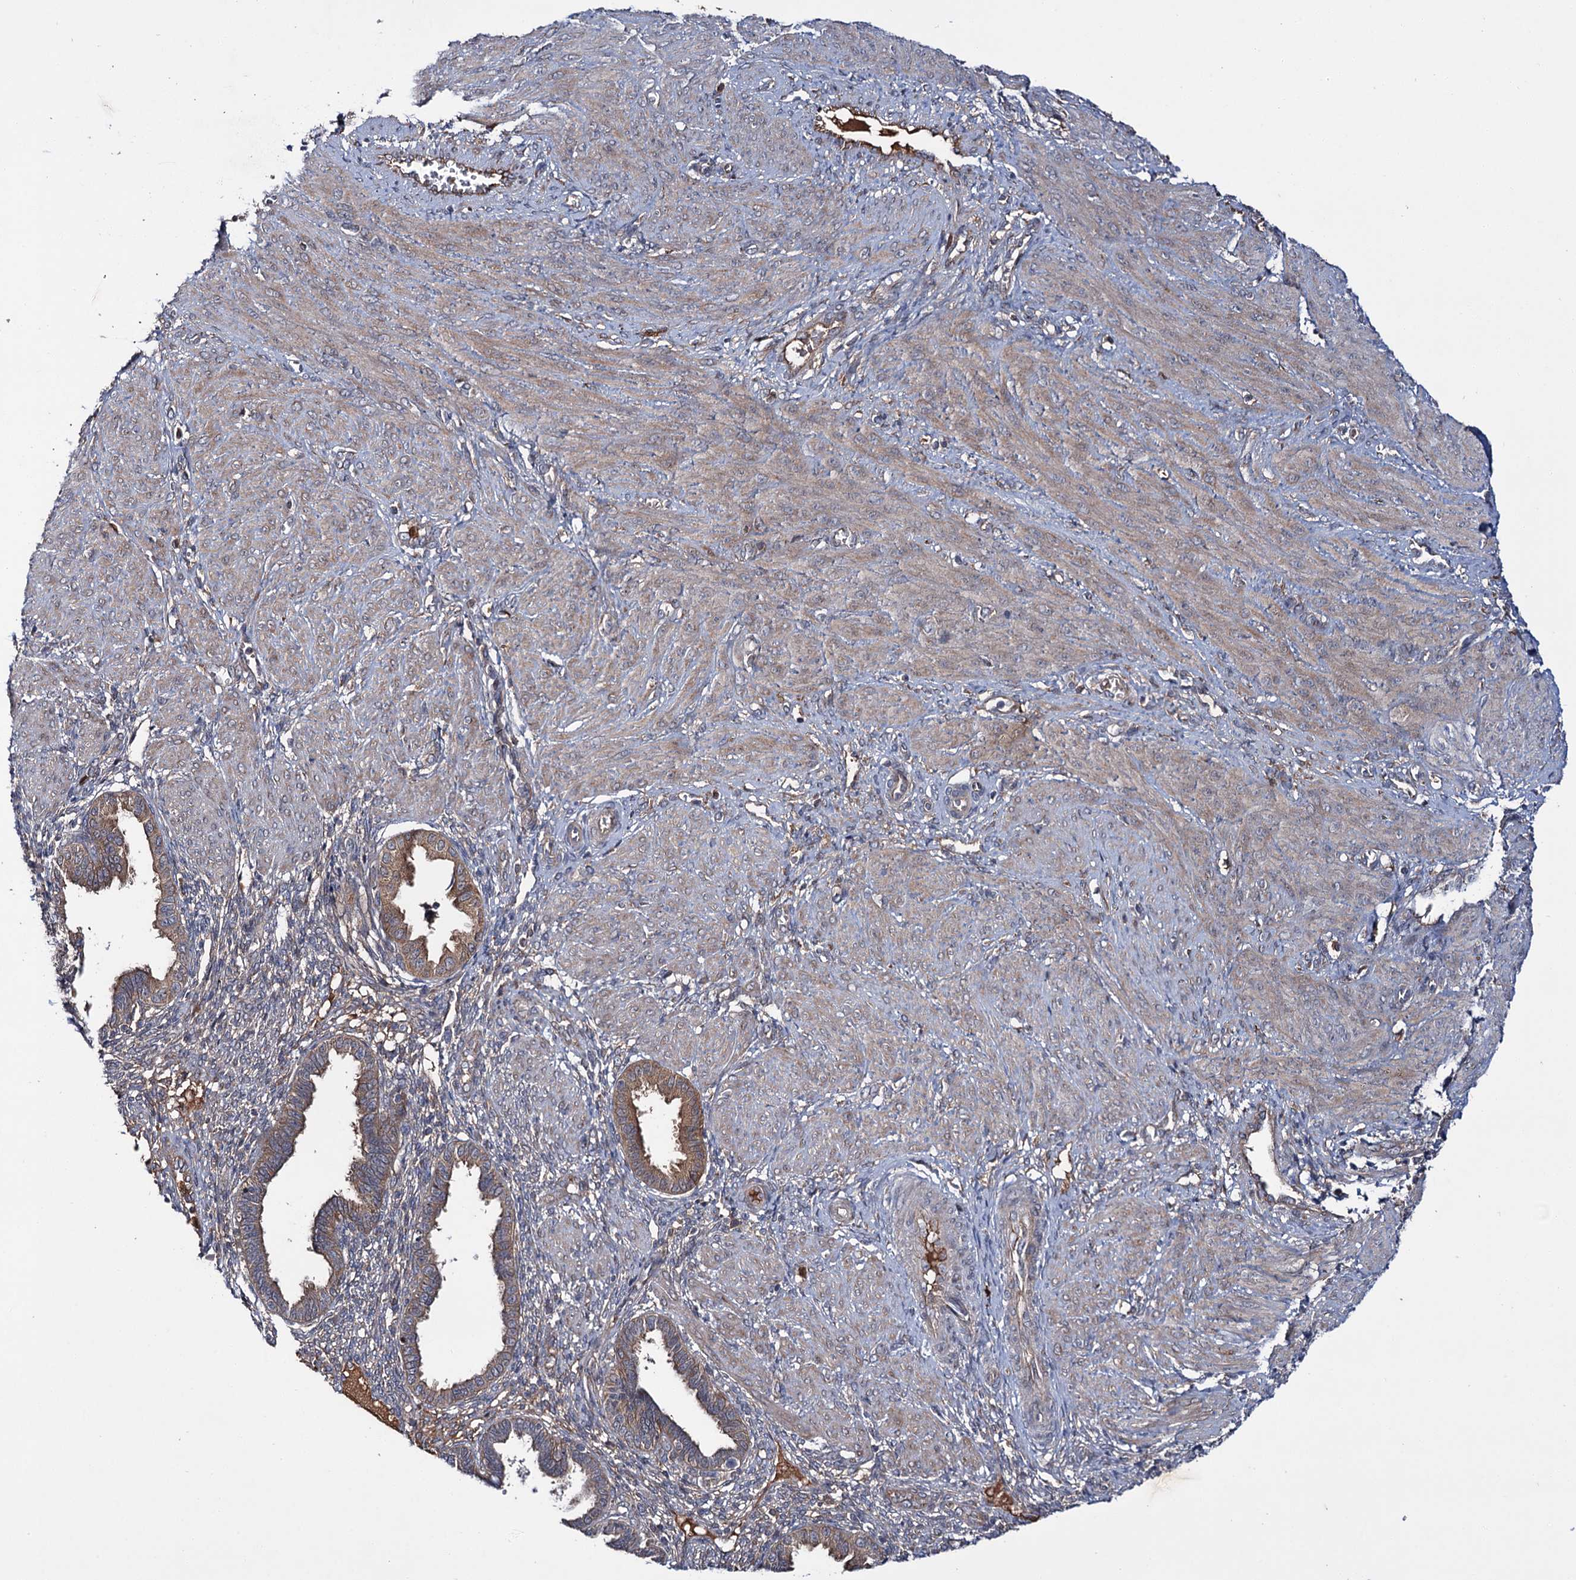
{"staining": {"intensity": "negative", "quantity": "none", "location": "none"}, "tissue": "endometrium", "cell_type": "Cells in endometrial stroma", "image_type": "normal", "snomed": [{"axis": "morphology", "description": "Normal tissue, NOS"}, {"axis": "topography", "description": "Endometrium"}], "caption": "High power microscopy photomicrograph of an immunohistochemistry micrograph of normal endometrium, revealing no significant expression in cells in endometrial stroma. (Immunohistochemistry, brightfield microscopy, high magnification).", "gene": "PTPN3", "patient": {"sex": "female", "age": 33}}